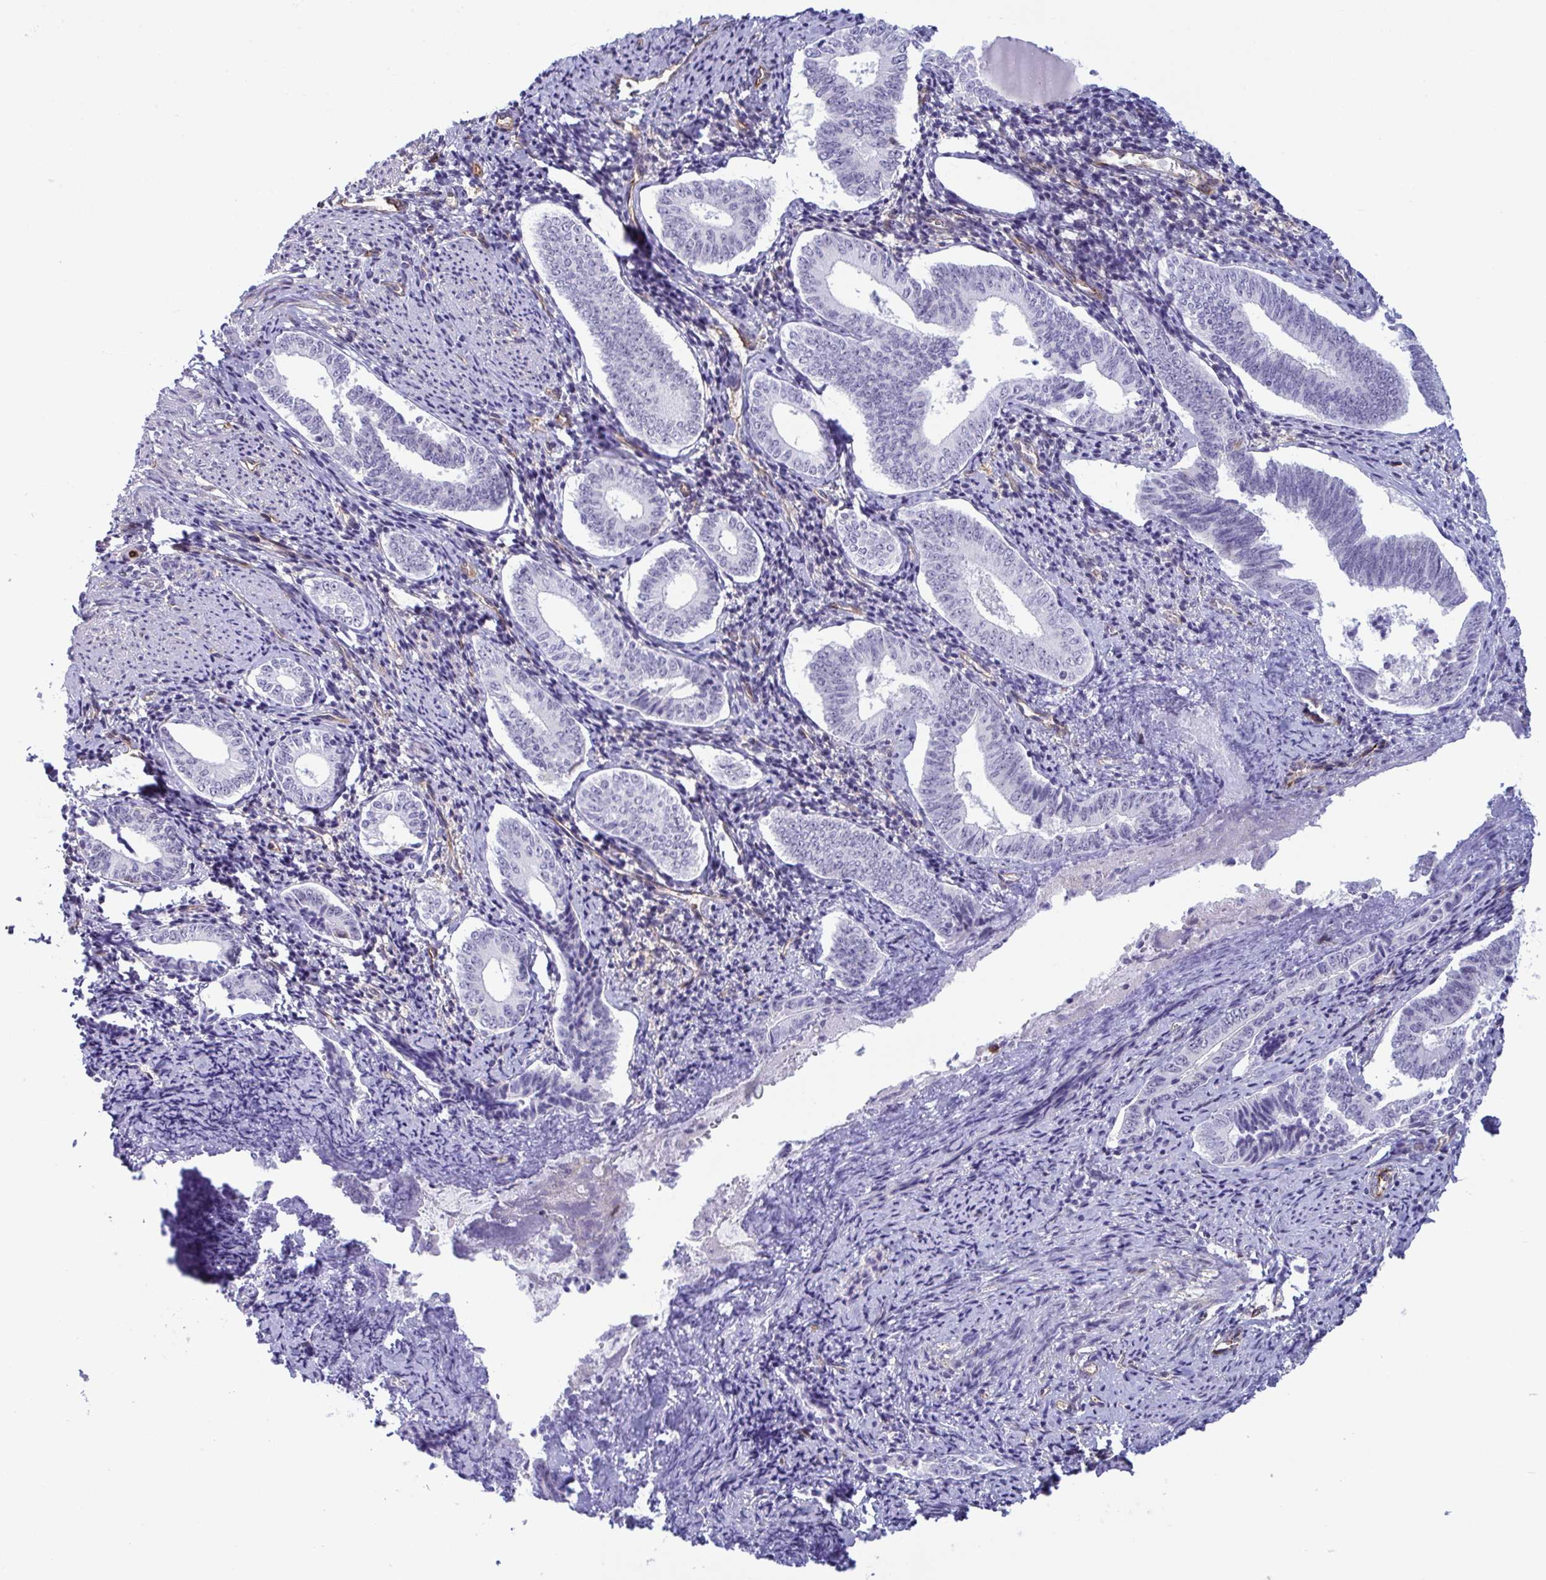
{"staining": {"intensity": "negative", "quantity": "none", "location": "none"}, "tissue": "cervical cancer", "cell_type": "Tumor cells", "image_type": "cancer", "snomed": [{"axis": "morphology", "description": "Squamous cell carcinoma, NOS"}, {"axis": "topography", "description": "Cervix"}], "caption": "Micrograph shows no significant protein positivity in tumor cells of cervical cancer (squamous cell carcinoma). (Stains: DAB (3,3'-diaminobenzidine) immunohistochemistry (IHC) with hematoxylin counter stain, Microscopy: brightfield microscopy at high magnification).", "gene": "PRRT4", "patient": {"sex": "female", "age": 59}}